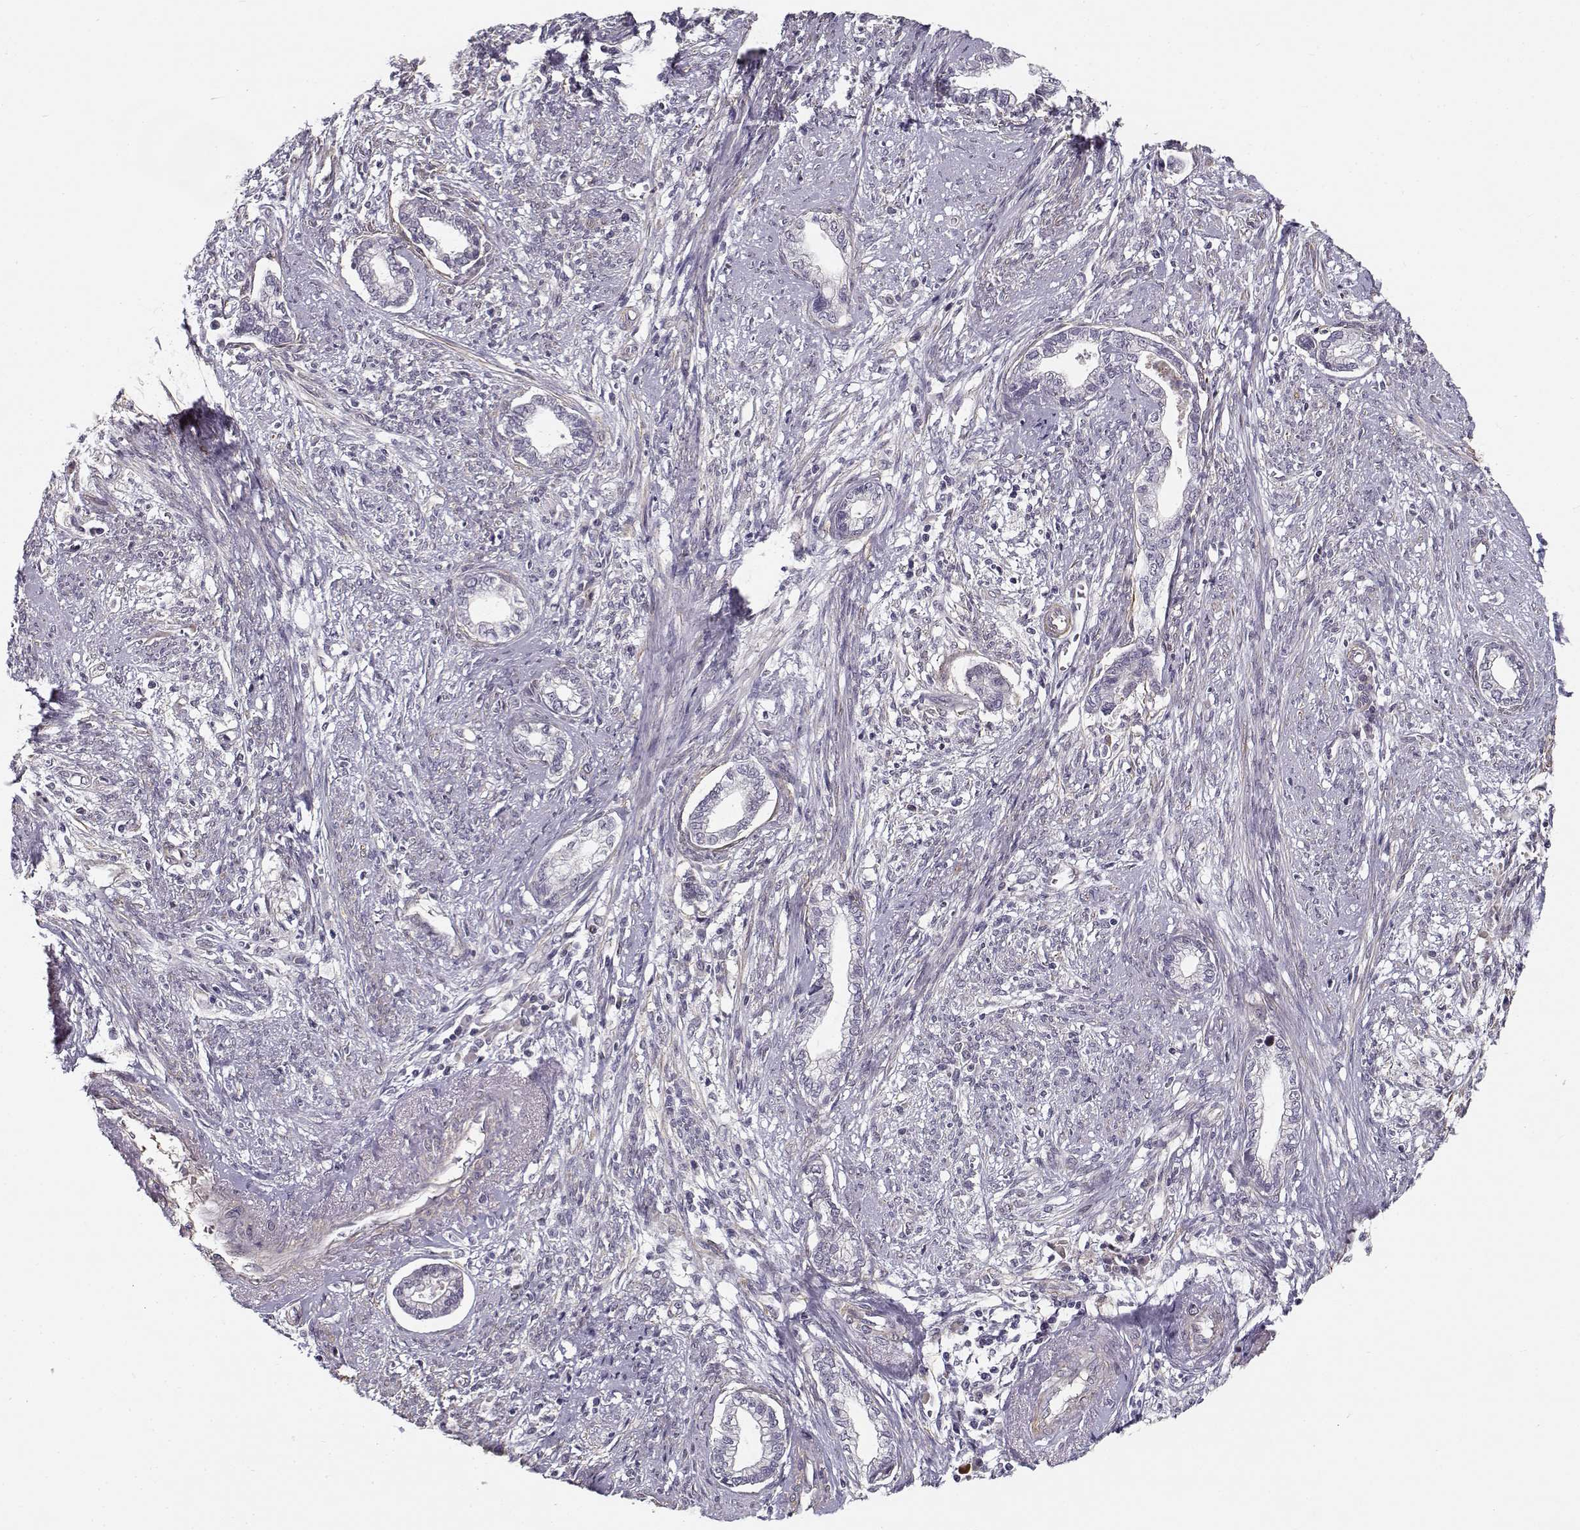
{"staining": {"intensity": "negative", "quantity": "none", "location": "none"}, "tissue": "cervical cancer", "cell_type": "Tumor cells", "image_type": "cancer", "snomed": [{"axis": "morphology", "description": "Adenocarcinoma, NOS"}, {"axis": "topography", "description": "Cervix"}], "caption": "There is no significant positivity in tumor cells of cervical cancer. (Stains: DAB immunohistochemistry with hematoxylin counter stain, Microscopy: brightfield microscopy at high magnification).", "gene": "RGS9BP", "patient": {"sex": "female", "age": 62}}